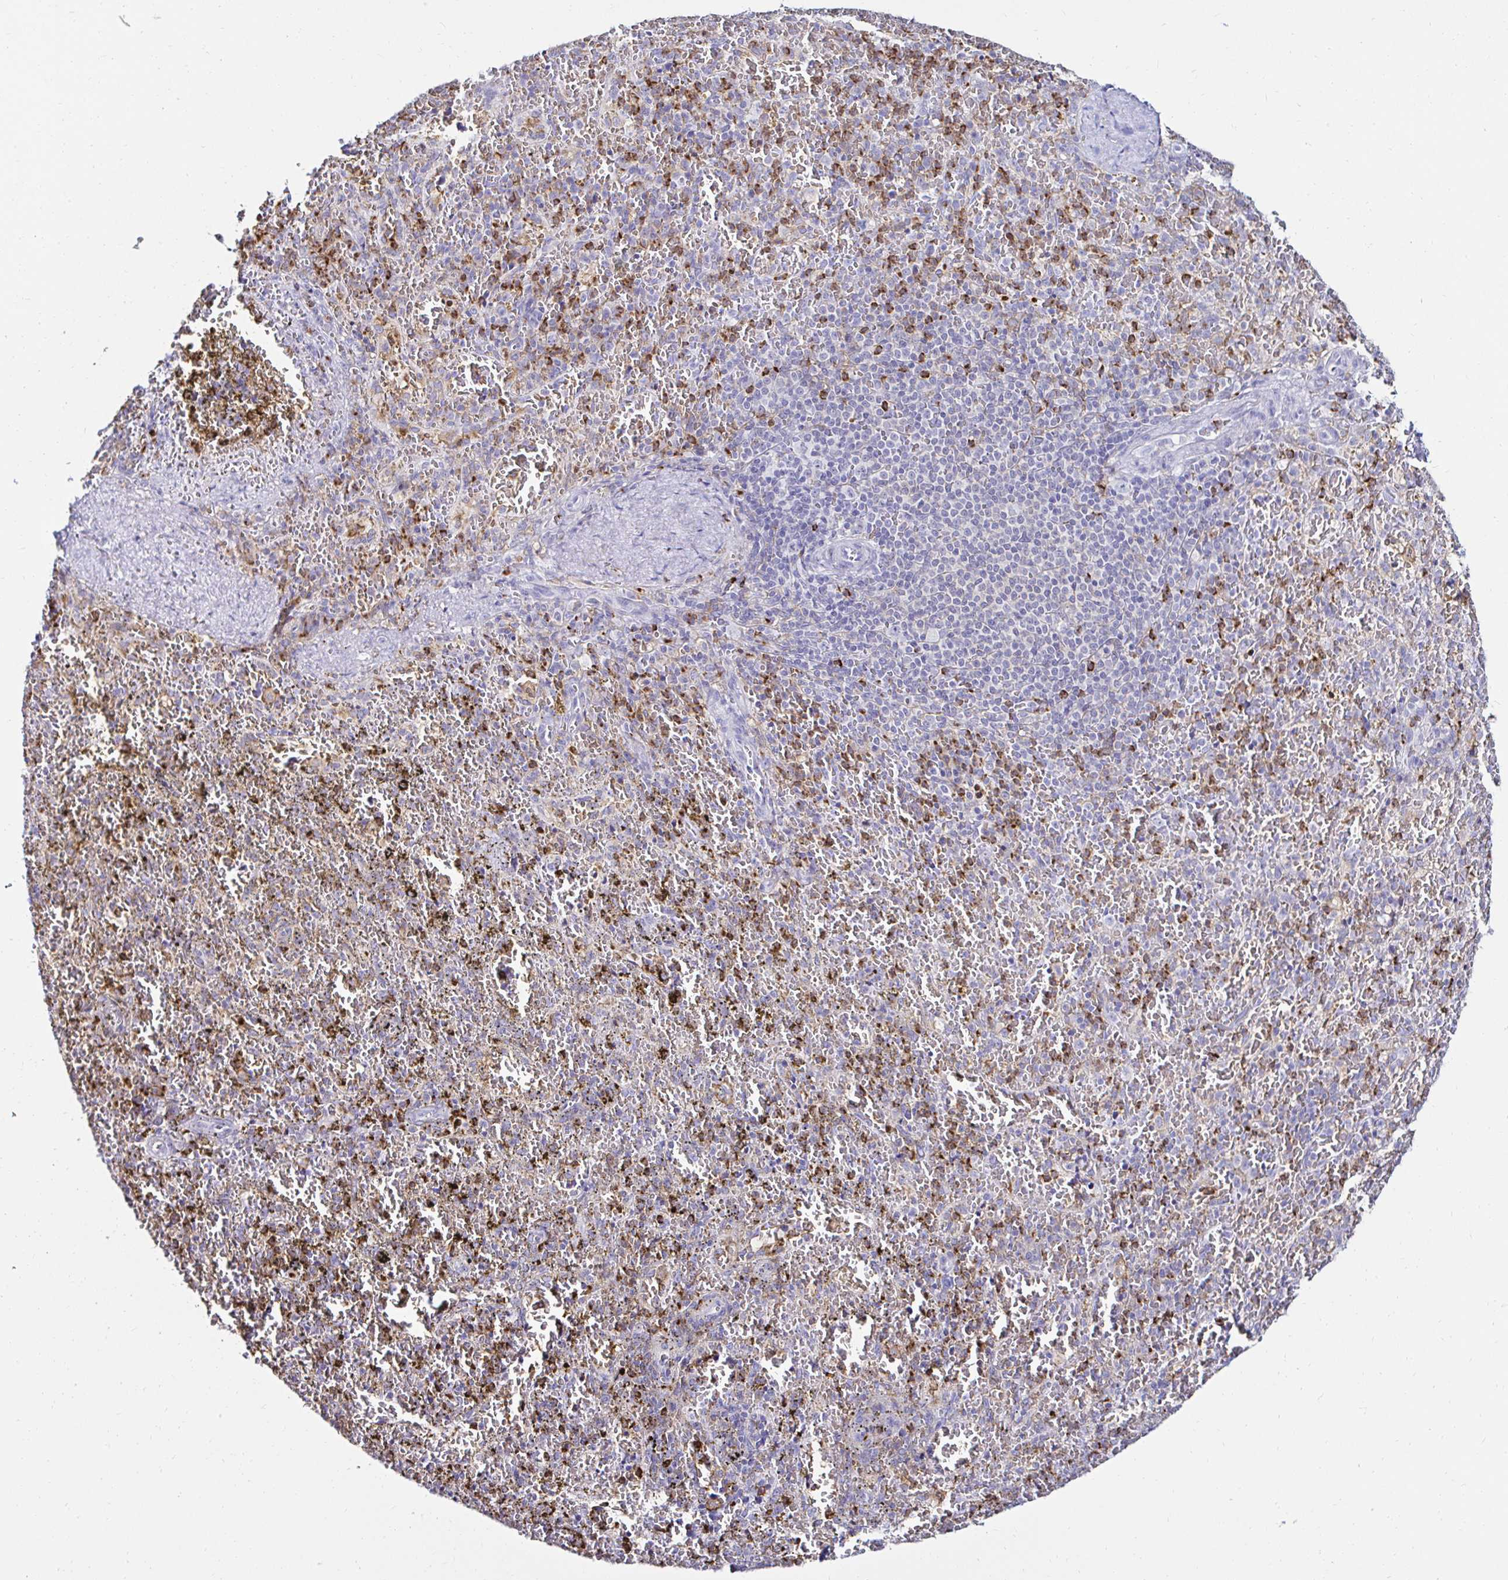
{"staining": {"intensity": "moderate", "quantity": "<25%", "location": "cytoplasmic/membranous"}, "tissue": "spleen", "cell_type": "Cells in red pulp", "image_type": "normal", "snomed": [{"axis": "morphology", "description": "Normal tissue, NOS"}, {"axis": "topography", "description": "Spleen"}], "caption": "High-magnification brightfield microscopy of benign spleen stained with DAB (3,3'-diaminobenzidine) (brown) and counterstained with hematoxylin (blue). cells in red pulp exhibit moderate cytoplasmic/membranous expression is seen in about<25% of cells. Nuclei are stained in blue.", "gene": "CYBB", "patient": {"sex": "female", "age": 50}}